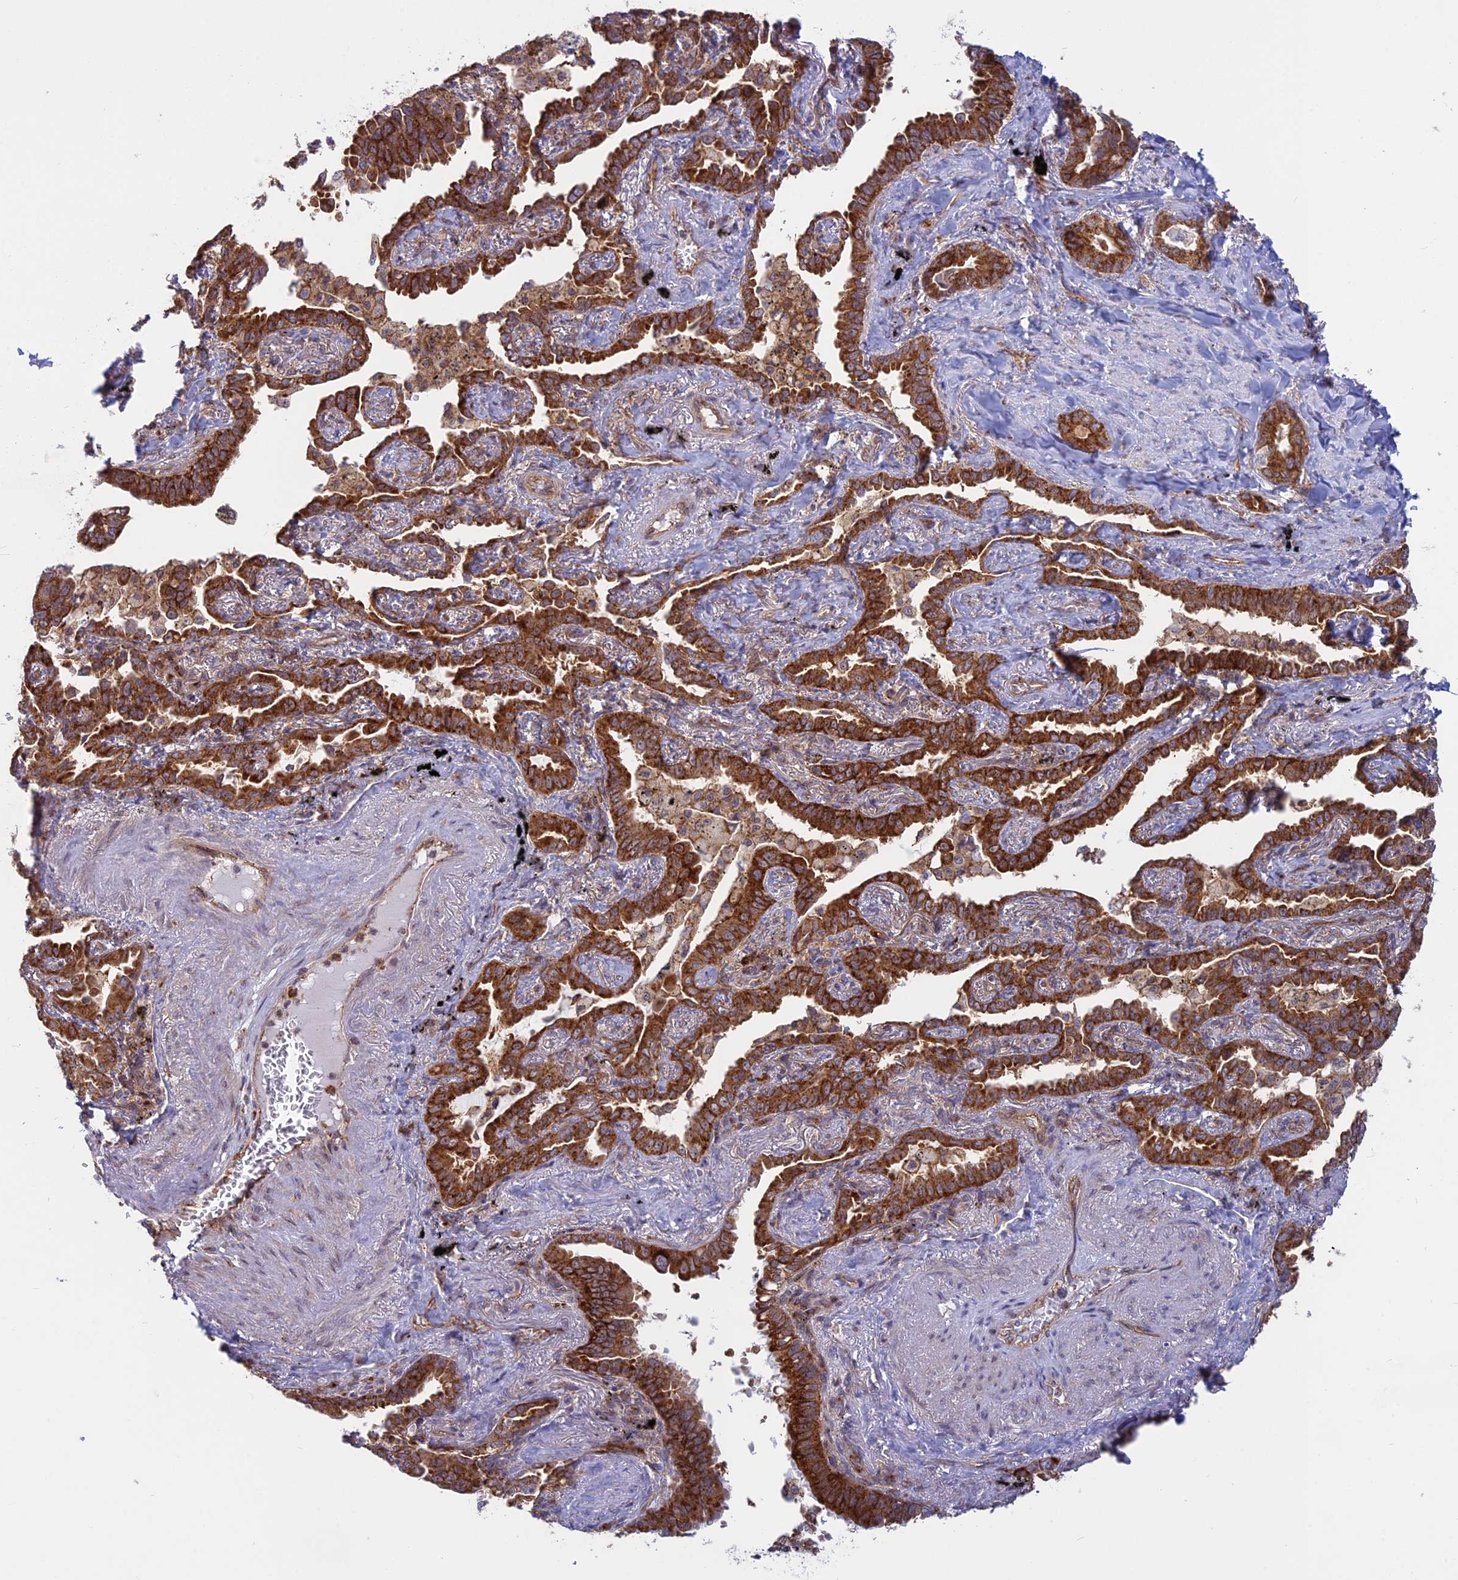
{"staining": {"intensity": "strong", "quantity": ">75%", "location": "cytoplasmic/membranous"}, "tissue": "lung cancer", "cell_type": "Tumor cells", "image_type": "cancer", "snomed": [{"axis": "morphology", "description": "Adenocarcinoma, NOS"}, {"axis": "topography", "description": "Lung"}], "caption": "Lung cancer stained for a protein (brown) shows strong cytoplasmic/membranous positive positivity in about >75% of tumor cells.", "gene": "CLINT1", "patient": {"sex": "male", "age": 67}}